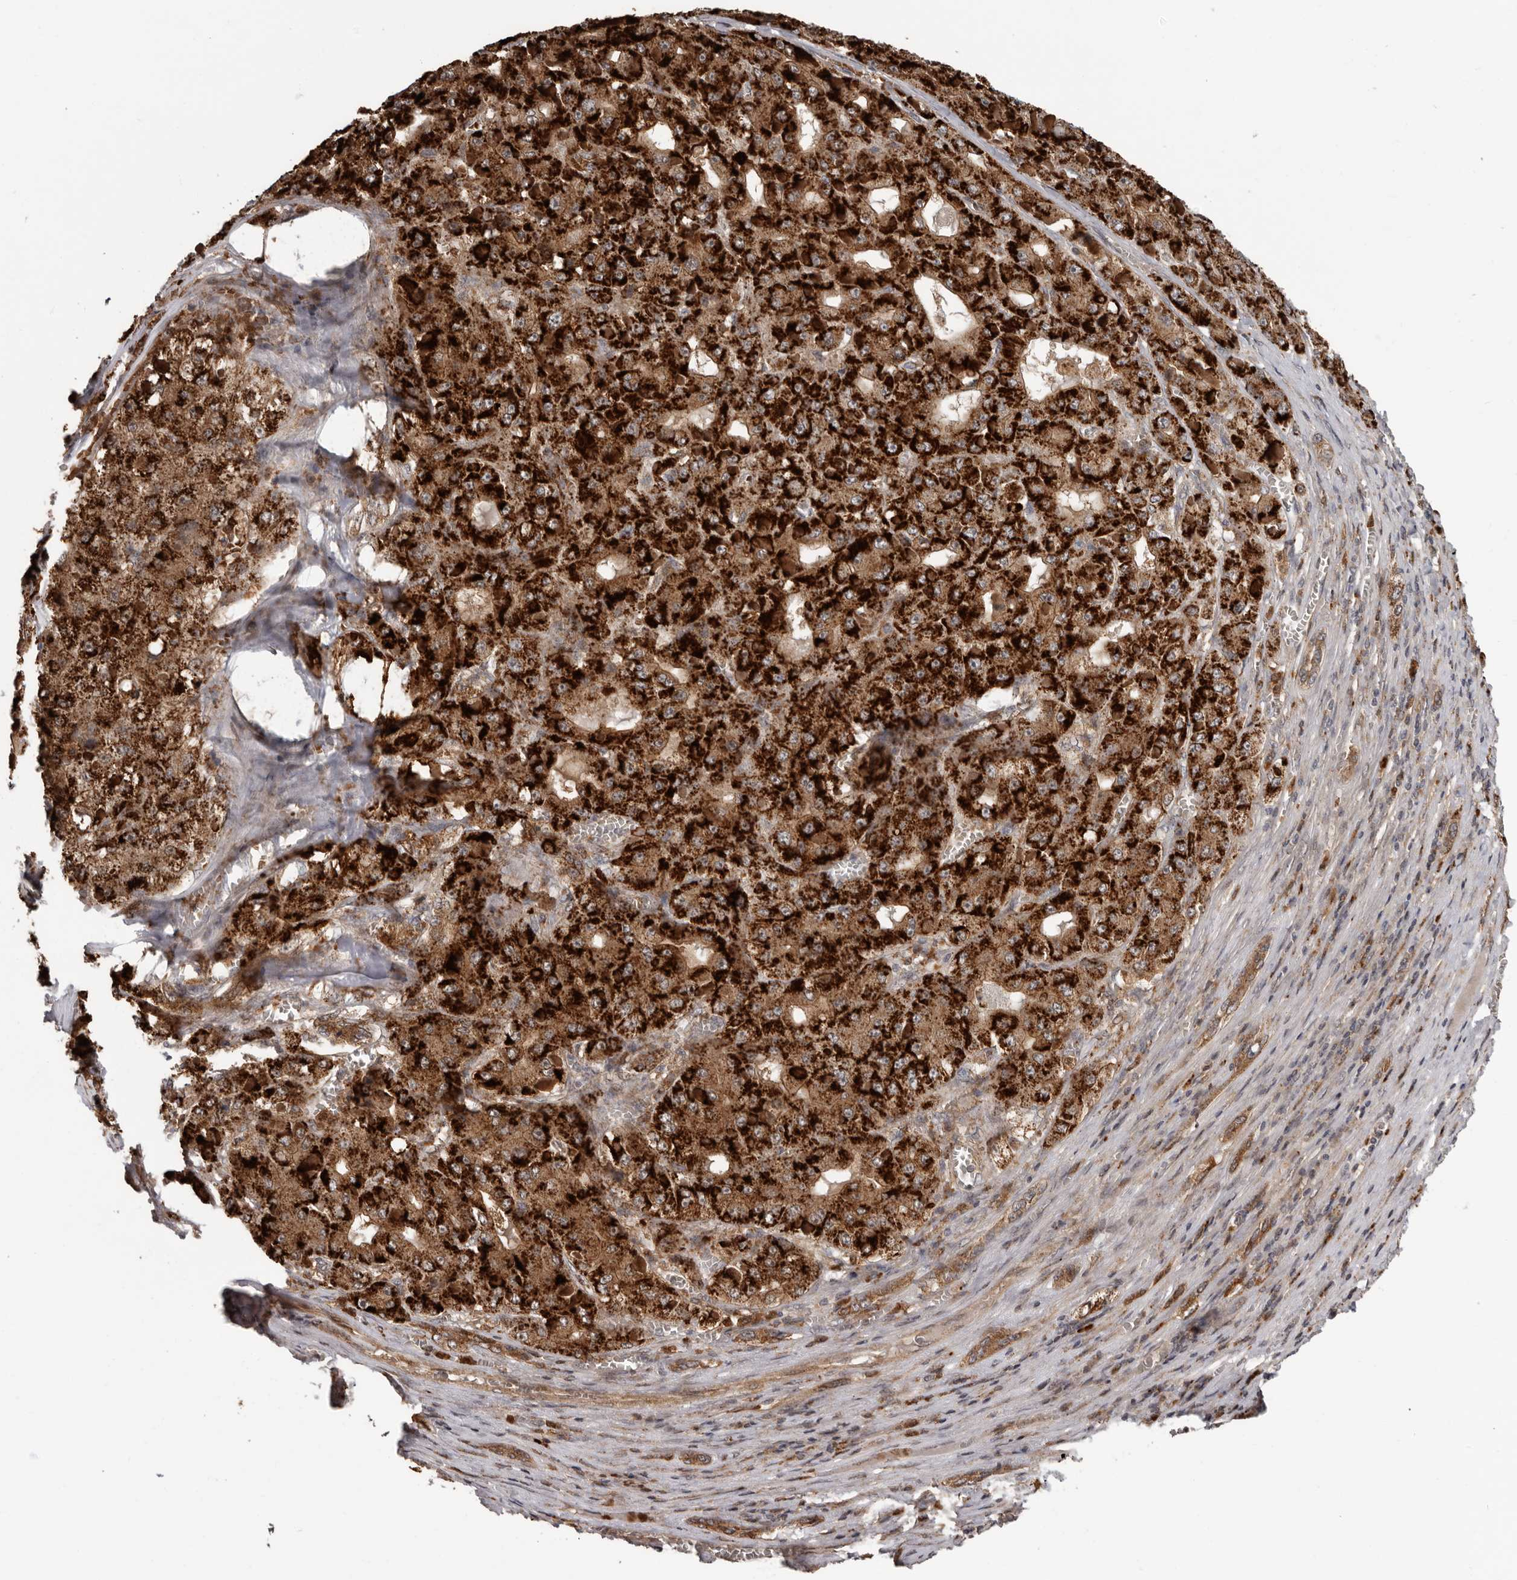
{"staining": {"intensity": "strong", "quantity": ">75%", "location": "cytoplasmic/membranous"}, "tissue": "liver cancer", "cell_type": "Tumor cells", "image_type": "cancer", "snomed": [{"axis": "morphology", "description": "Carcinoma, Hepatocellular, NOS"}, {"axis": "topography", "description": "Liver"}], "caption": "High-magnification brightfield microscopy of hepatocellular carcinoma (liver) stained with DAB (brown) and counterstained with hematoxylin (blue). tumor cells exhibit strong cytoplasmic/membranous staining is seen in approximately>75% of cells.", "gene": "FGFR4", "patient": {"sex": "female", "age": 73}}